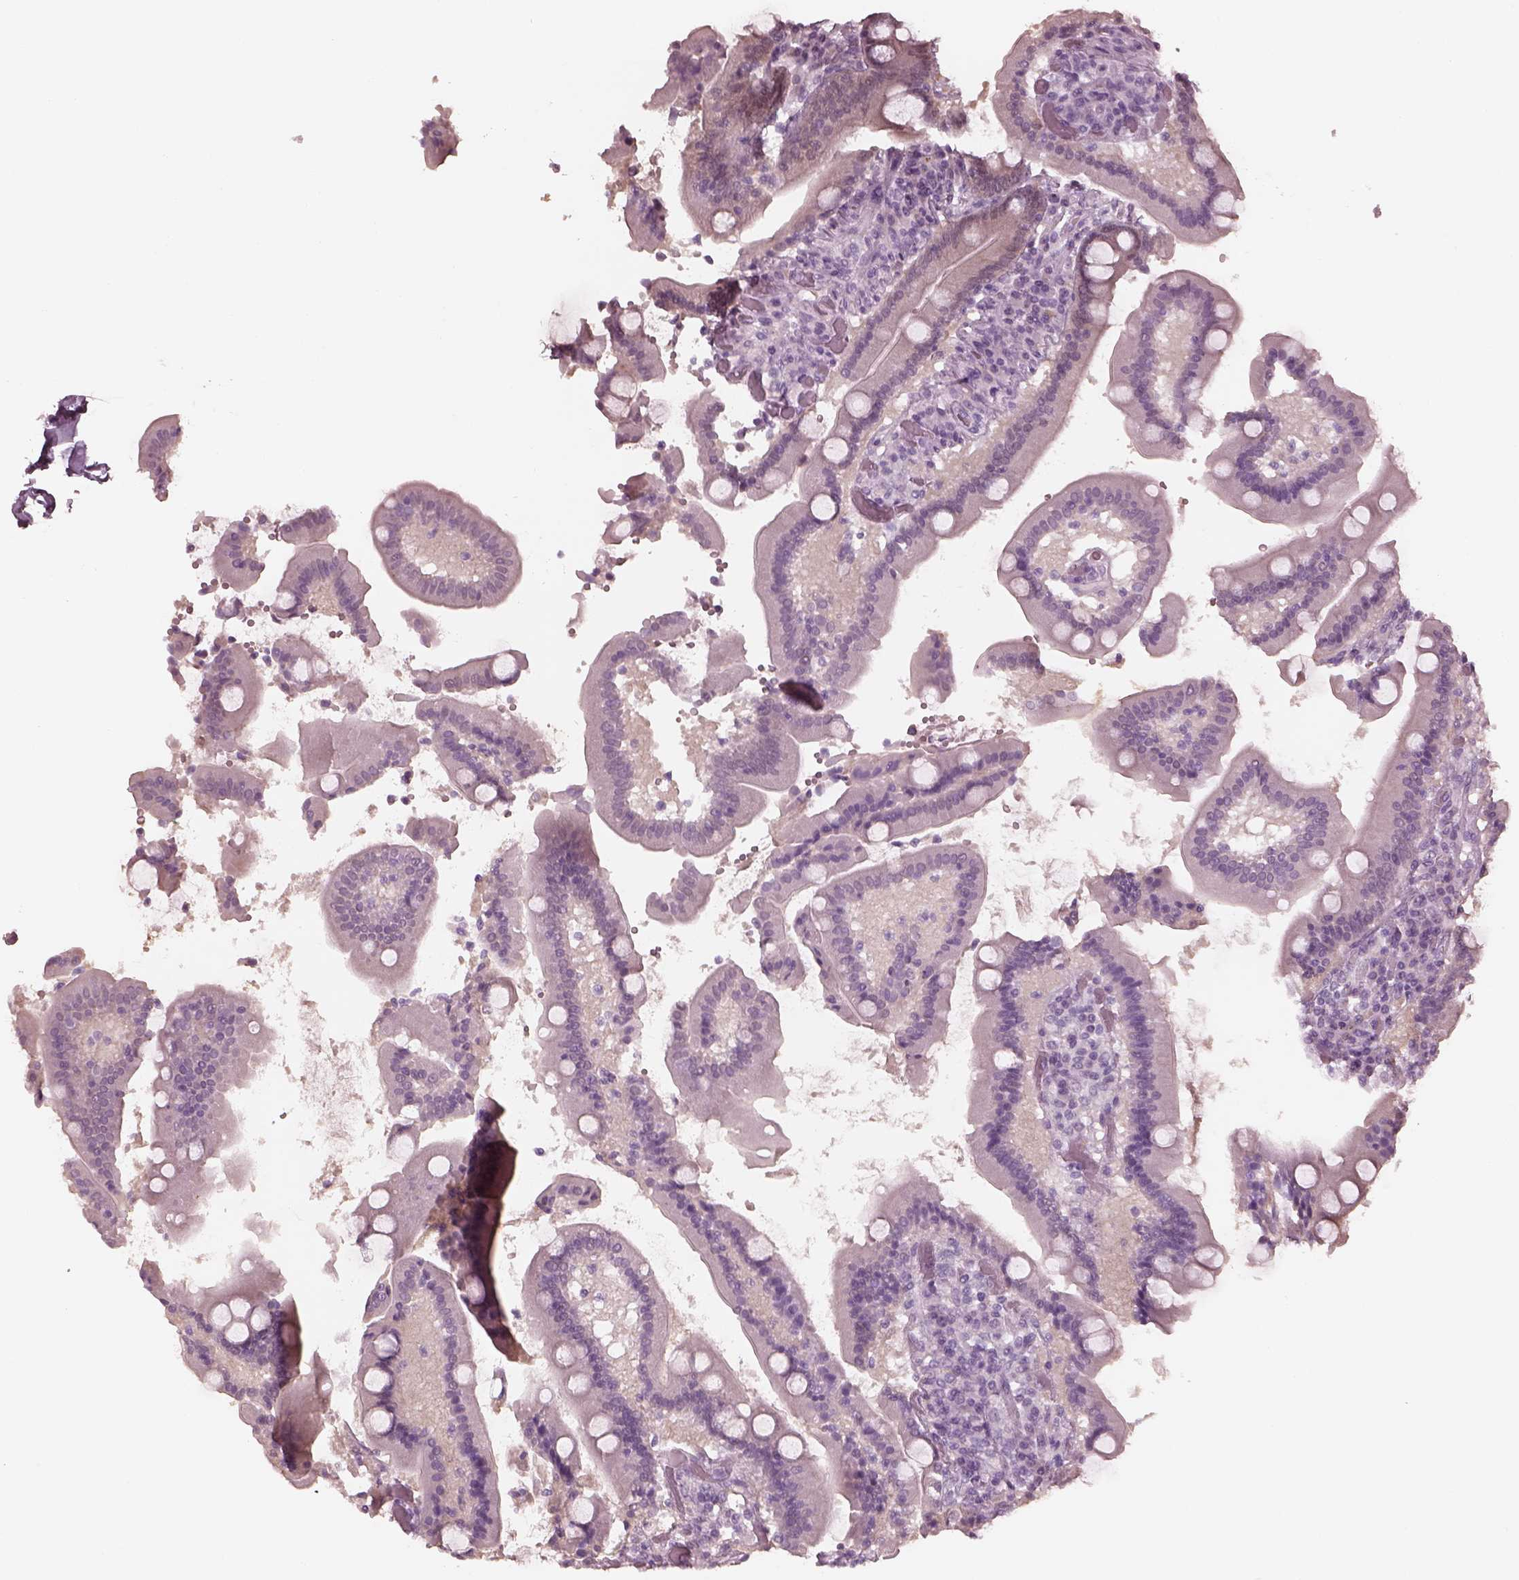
{"staining": {"intensity": "negative", "quantity": "none", "location": "none"}, "tissue": "duodenum", "cell_type": "Glandular cells", "image_type": "normal", "snomed": [{"axis": "morphology", "description": "Normal tissue, NOS"}, {"axis": "topography", "description": "Duodenum"}], "caption": "The immunohistochemistry (IHC) image has no significant staining in glandular cells of duodenum. (Brightfield microscopy of DAB immunohistochemistry (IHC) at high magnification).", "gene": "C2orf81", "patient": {"sex": "female", "age": 62}}